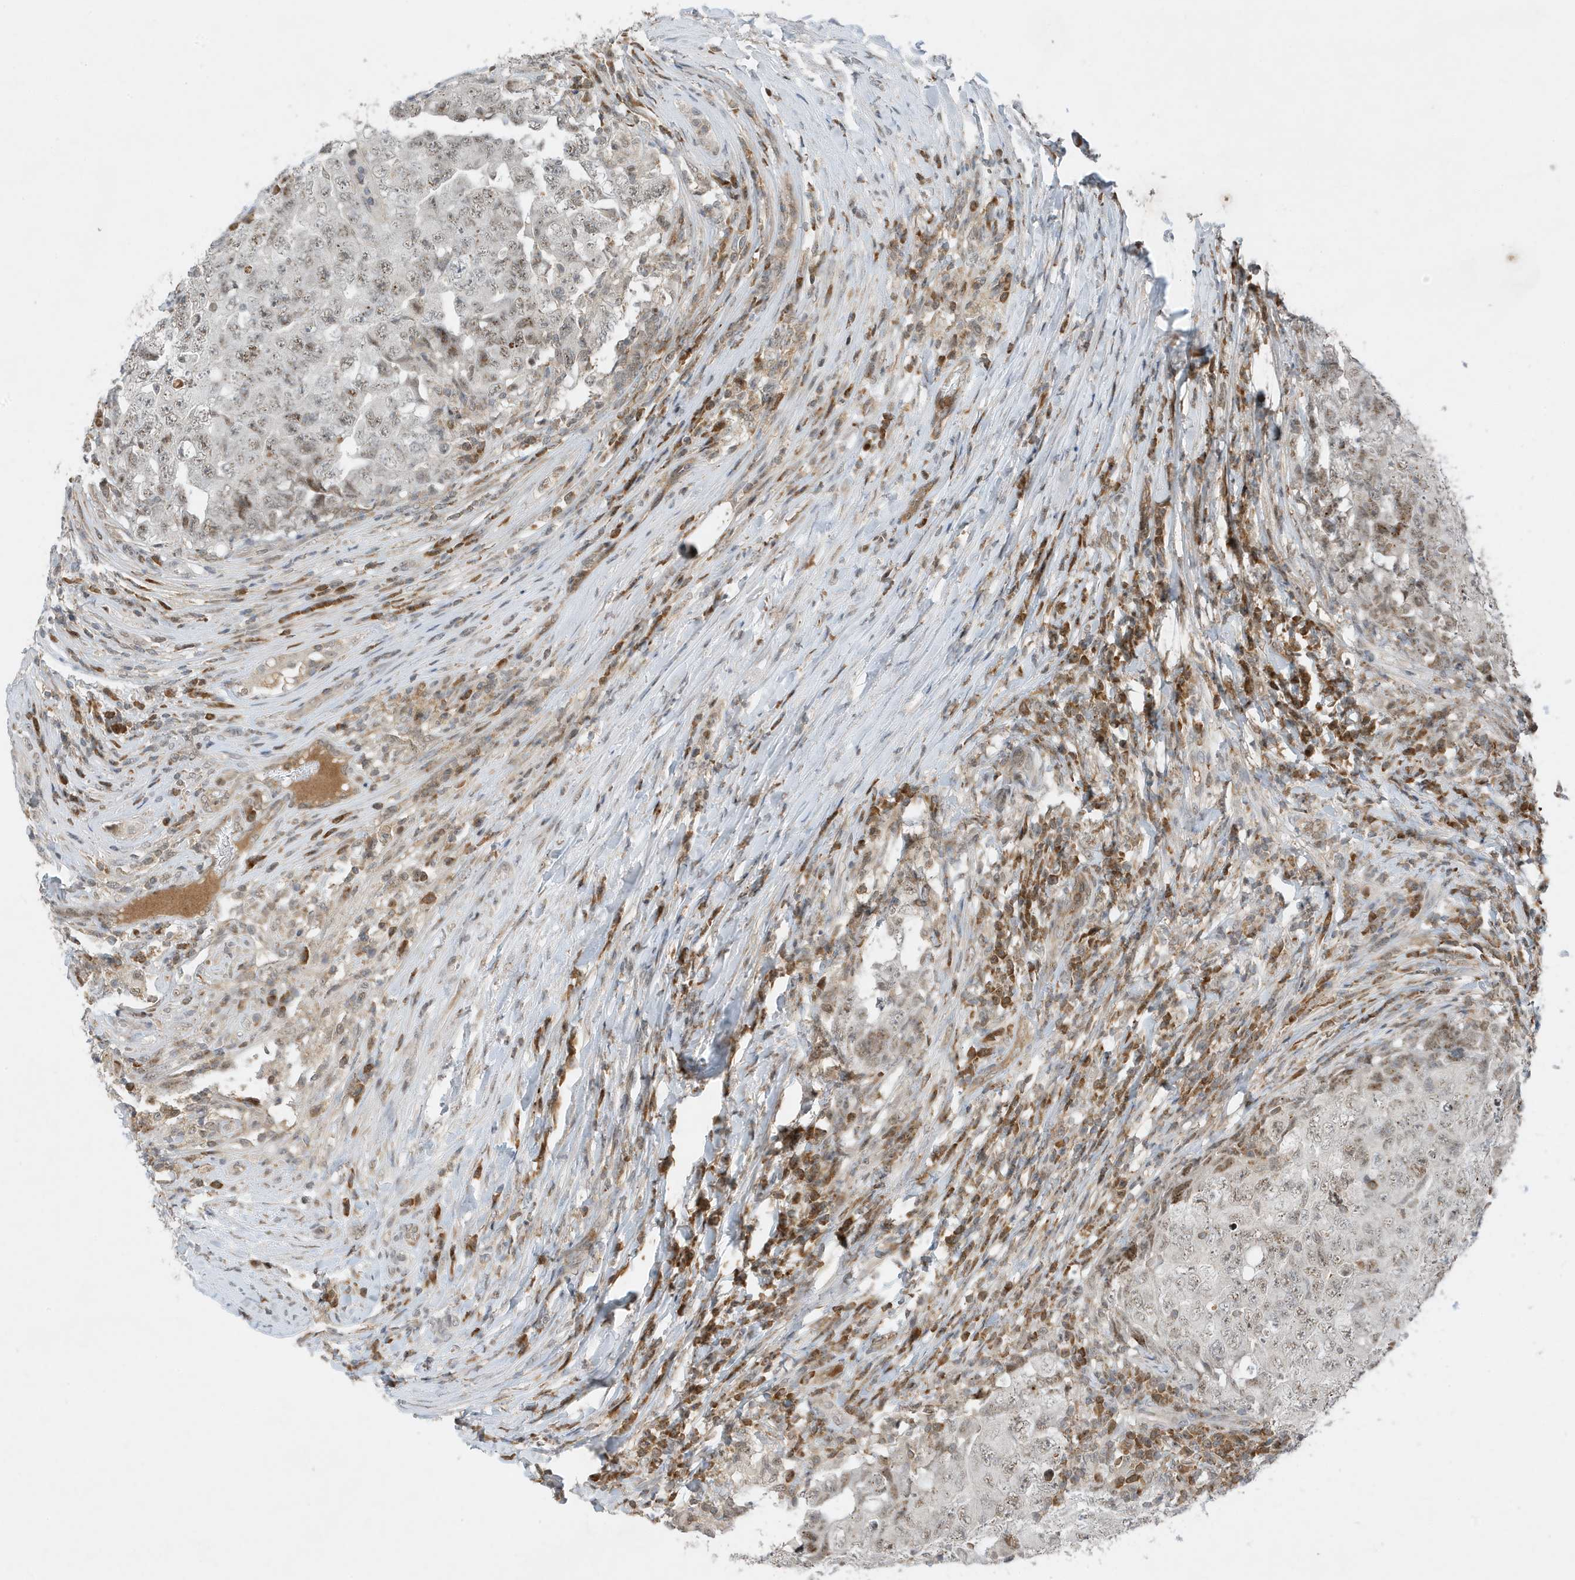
{"staining": {"intensity": "weak", "quantity": "25%-75%", "location": "nuclear"}, "tissue": "testis cancer", "cell_type": "Tumor cells", "image_type": "cancer", "snomed": [{"axis": "morphology", "description": "Carcinoma, Embryonal, NOS"}, {"axis": "topography", "description": "Testis"}], "caption": "Immunohistochemical staining of human testis embryonal carcinoma shows weak nuclear protein staining in approximately 25%-75% of tumor cells. The staining was performed using DAB (3,3'-diaminobenzidine), with brown indicating positive protein expression. Nuclei are stained blue with hematoxylin.", "gene": "MAST3", "patient": {"sex": "male", "age": 26}}